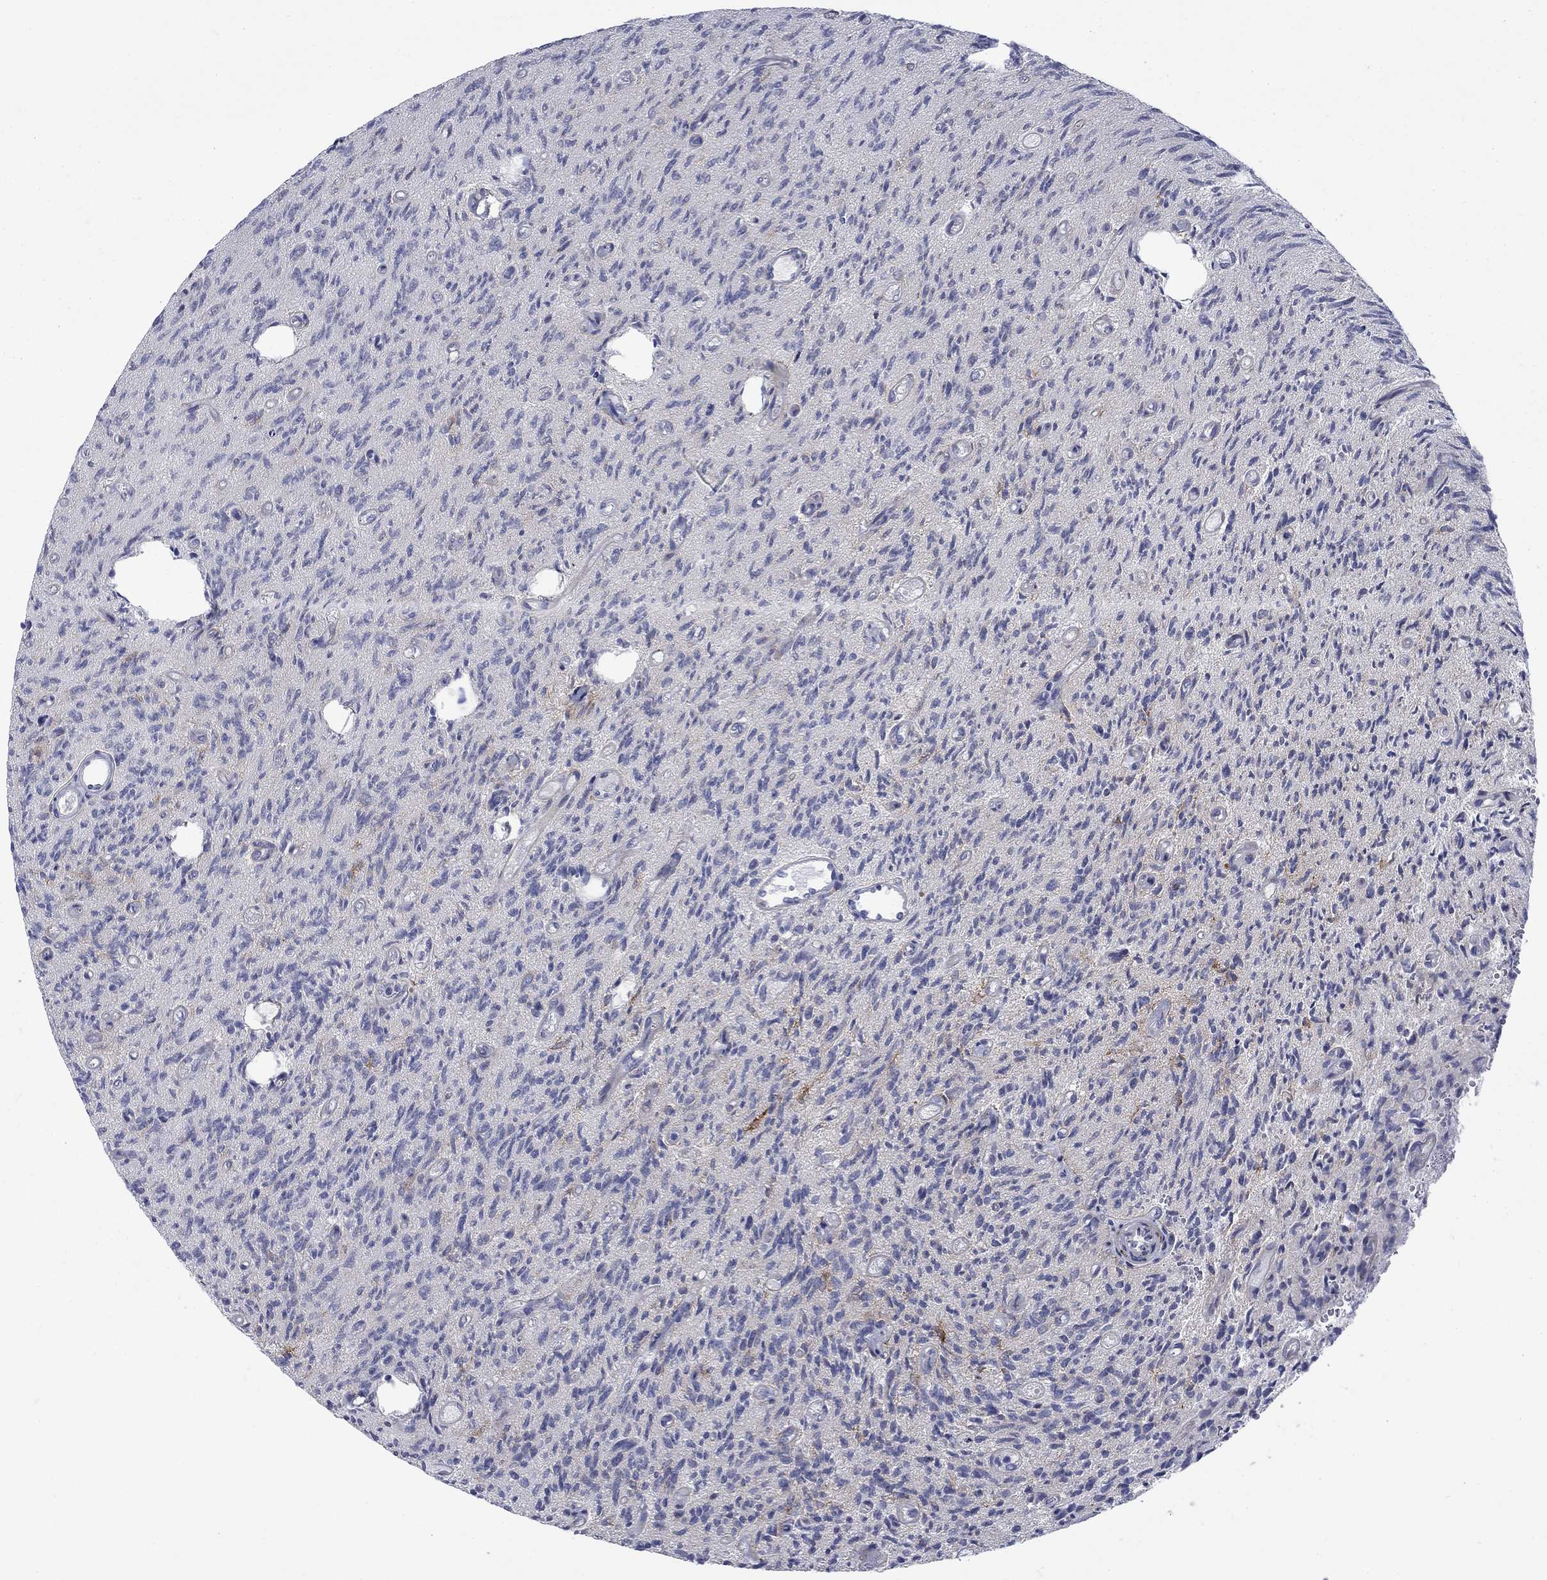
{"staining": {"intensity": "negative", "quantity": "none", "location": "none"}, "tissue": "glioma", "cell_type": "Tumor cells", "image_type": "cancer", "snomed": [{"axis": "morphology", "description": "Glioma, malignant, High grade"}, {"axis": "topography", "description": "Brain"}], "caption": "This is a photomicrograph of immunohistochemistry (IHC) staining of malignant glioma (high-grade), which shows no positivity in tumor cells.", "gene": "FXR1", "patient": {"sex": "male", "age": 64}}